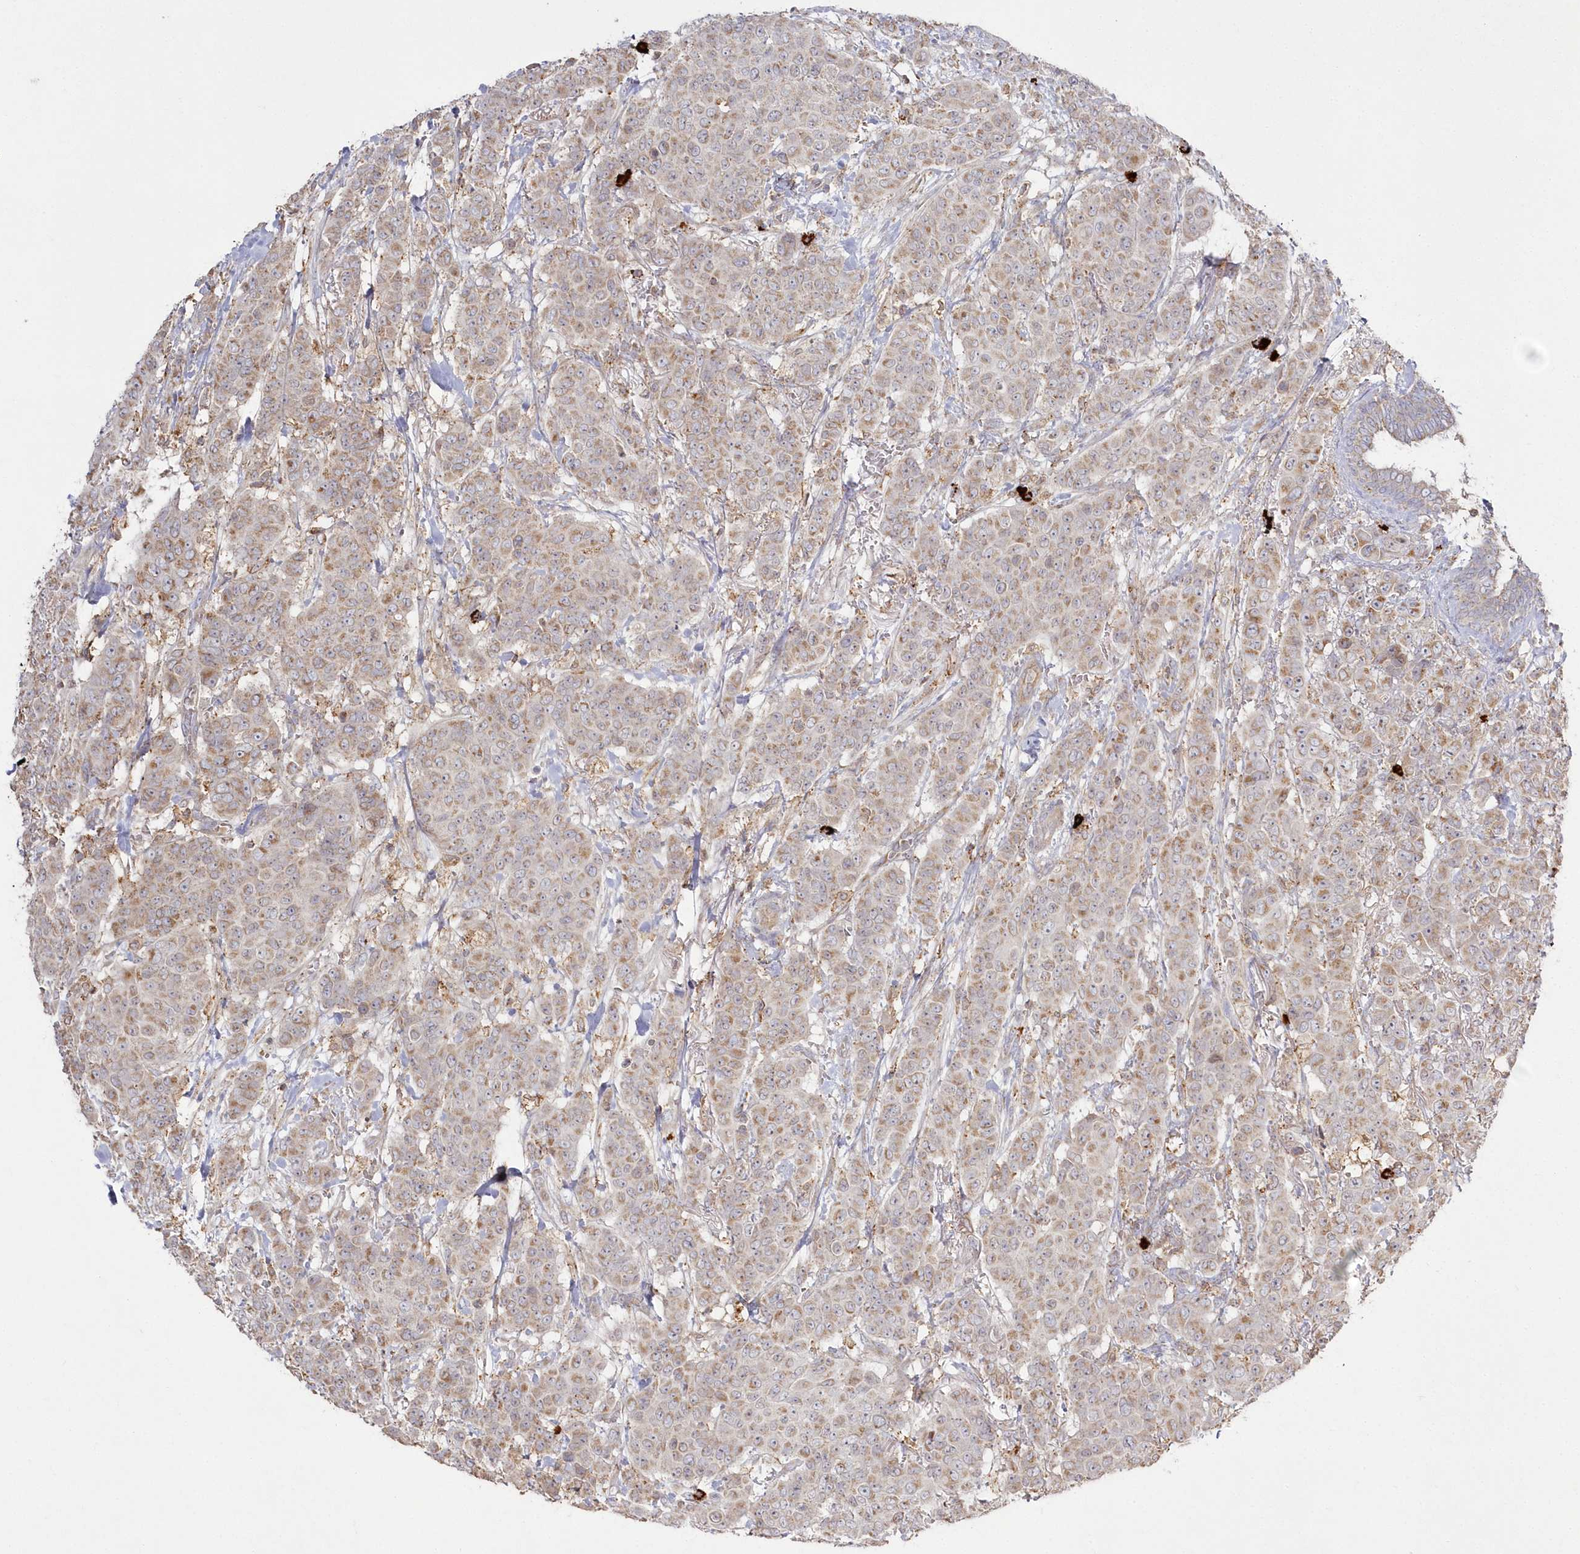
{"staining": {"intensity": "moderate", "quantity": ">75%", "location": "cytoplasmic/membranous"}, "tissue": "breast cancer", "cell_type": "Tumor cells", "image_type": "cancer", "snomed": [{"axis": "morphology", "description": "Duct carcinoma"}, {"axis": "topography", "description": "Breast"}], "caption": "Immunohistochemistry micrograph of breast intraductal carcinoma stained for a protein (brown), which demonstrates medium levels of moderate cytoplasmic/membranous staining in about >75% of tumor cells.", "gene": "ARSB", "patient": {"sex": "female", "age": 40}}